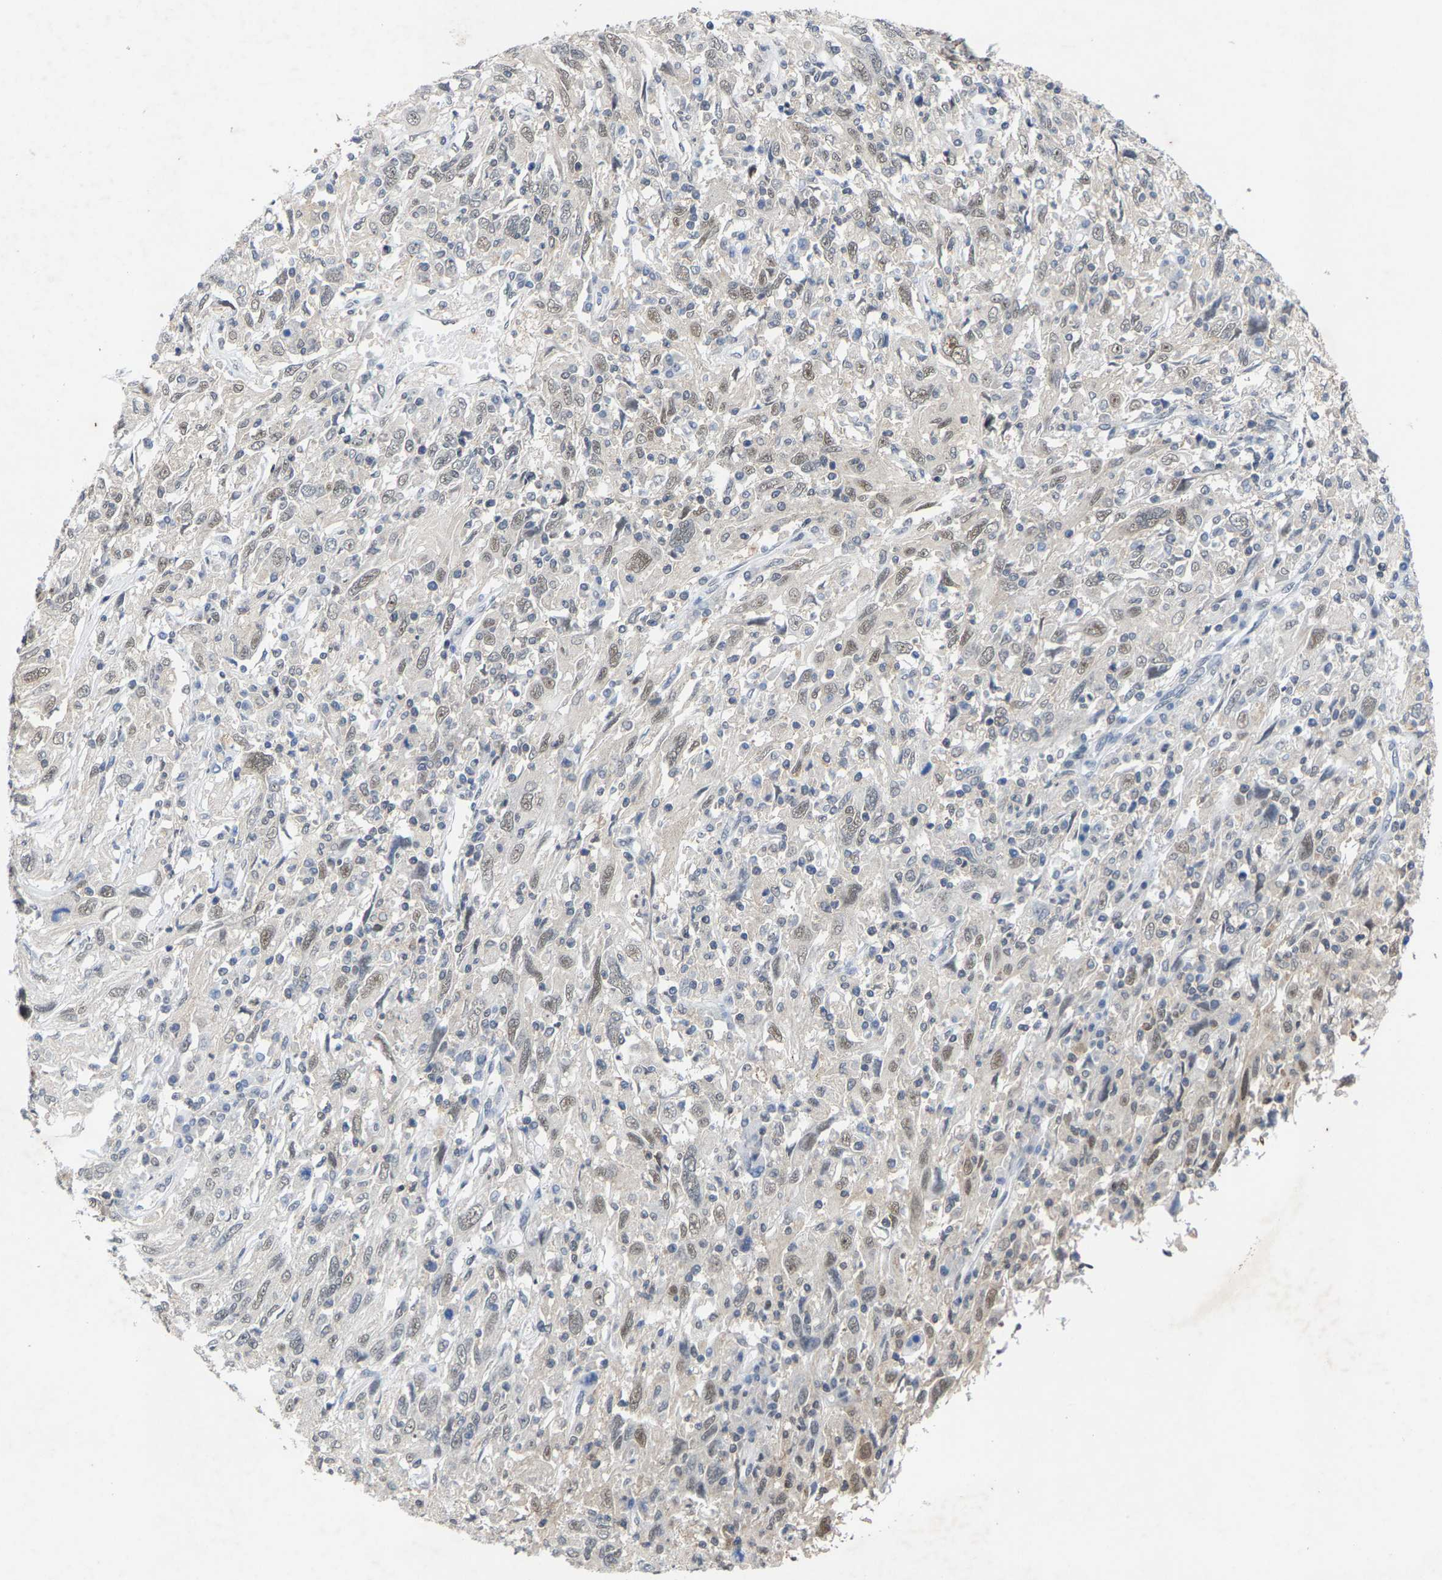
{"staining": {"intensity": "weak", "quantity": ">75%", "location": "nuclear"}, "tissue": "cervical cancer", "cell_type": "Tumor cells", "image_type": "cancer", "snomed": [{"axis": "morphology", "description": "Squamous cell carcinoma, NOS"}, {"axis": "topography", "description": "Cervix"}], "caption": "High-power microscopy captured an immunohistochemistry photomicrograph of cervical squamous cell carcinoma, revealing weak nuclear expression in about >75% of tumor cells. (DAB (3,3'-diaminobenzidine) = brown stain, brightfield microscopy at high magnification).", "gene": "FGD3", "patient": {"sex": "female", "age": 46}}